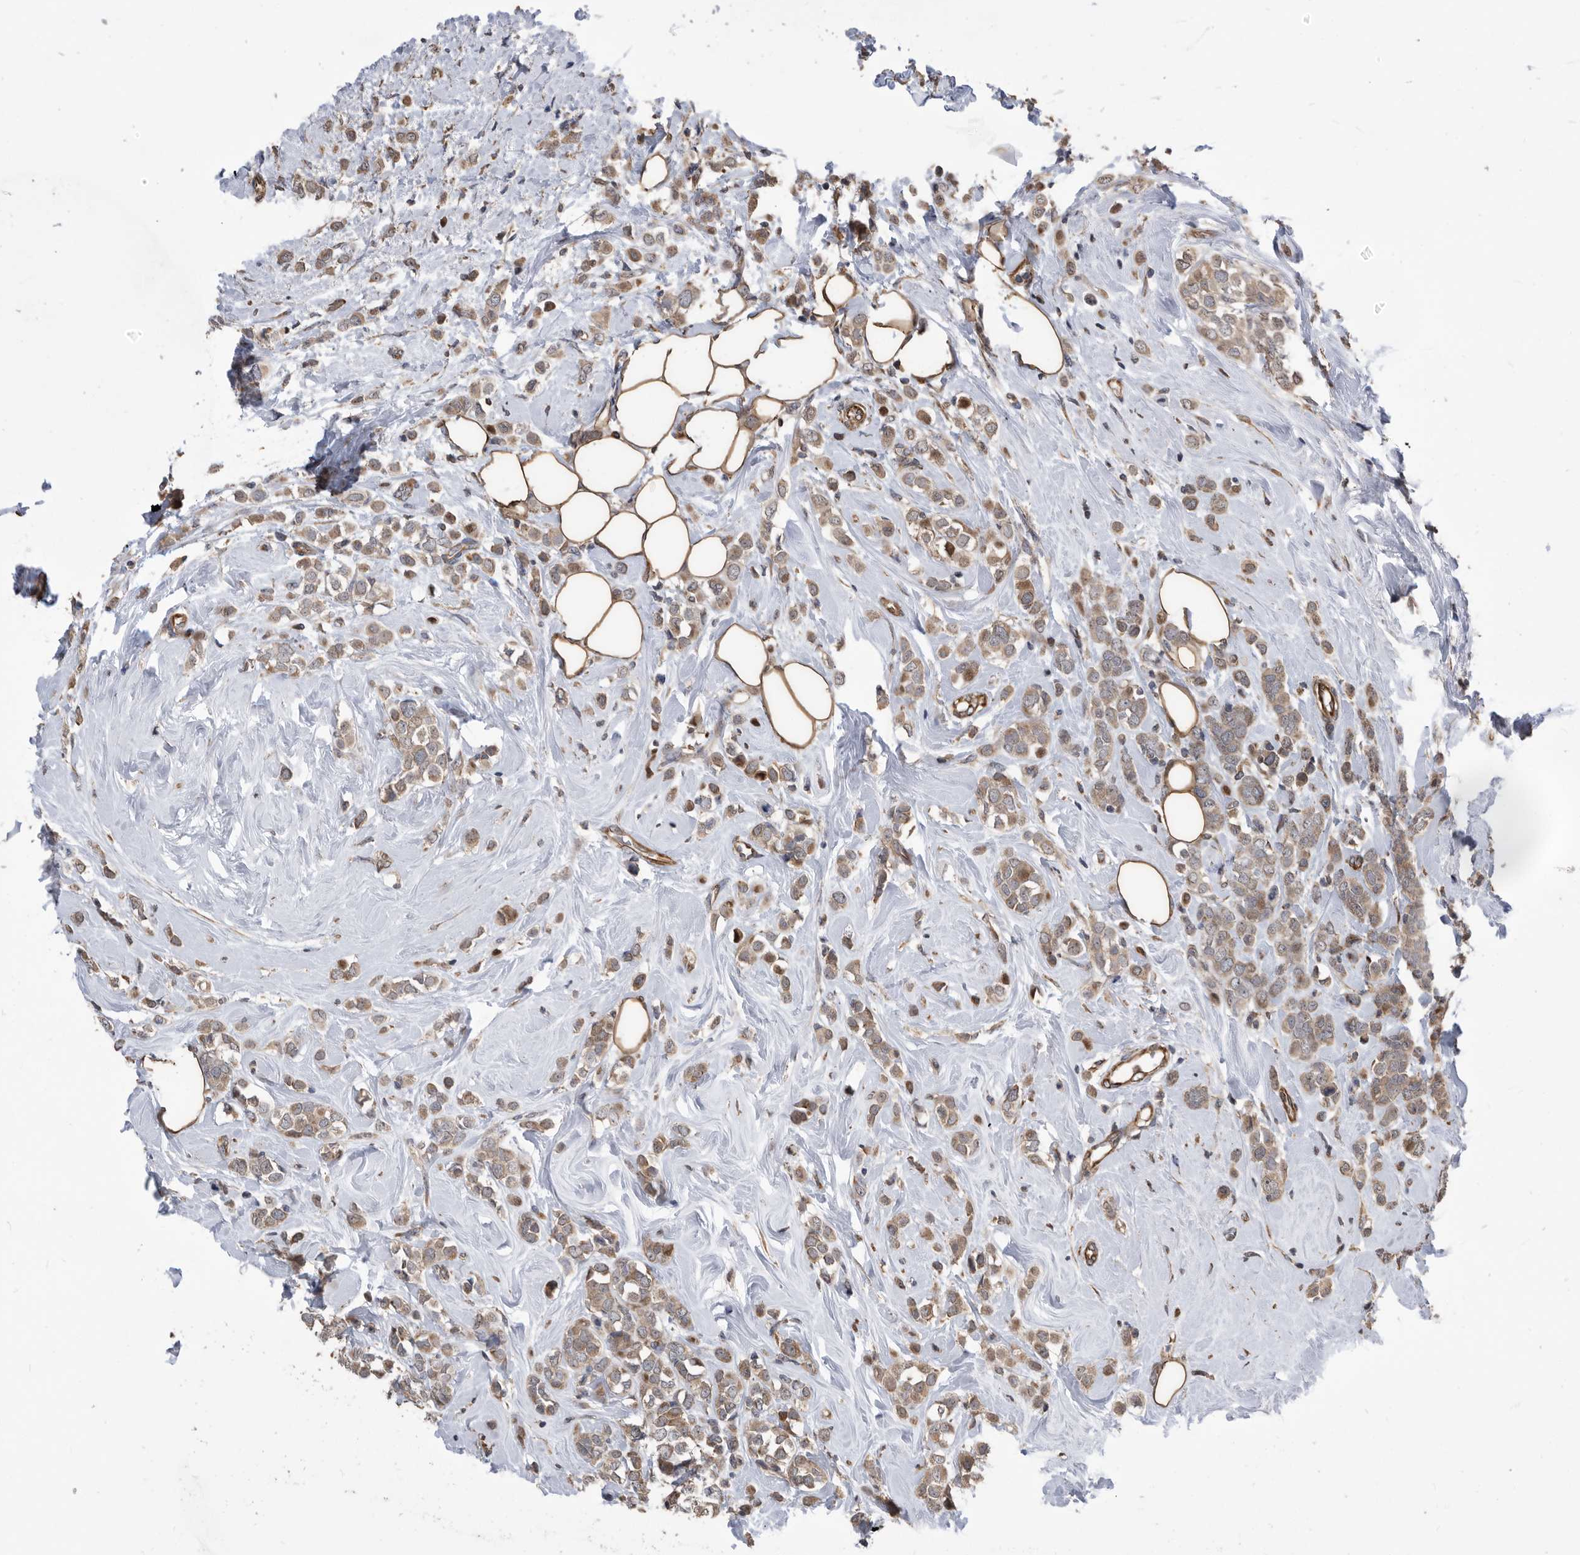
{"staining": {"intensity": "weak", "quantity": ">75%", "location": "cytoplasmic/membranous"}, "tissue": "breast cancer", "cell_type": "Tumor cells", "image_type": "cancer", "snomed": [{"axis": "morphology", "description": "Lobular carcinoma"}, {"axis": "topography", "description": "Breast"}], "caption": "Protein staining by IHC displays weak cytoplasmic/membranous staining in about >75% of tumor cells in breast cancer. (IHC, brightfield microscopy, high magnification).", "gene": "SERINC2", "patient": {"sex": "female", "age": 47}}